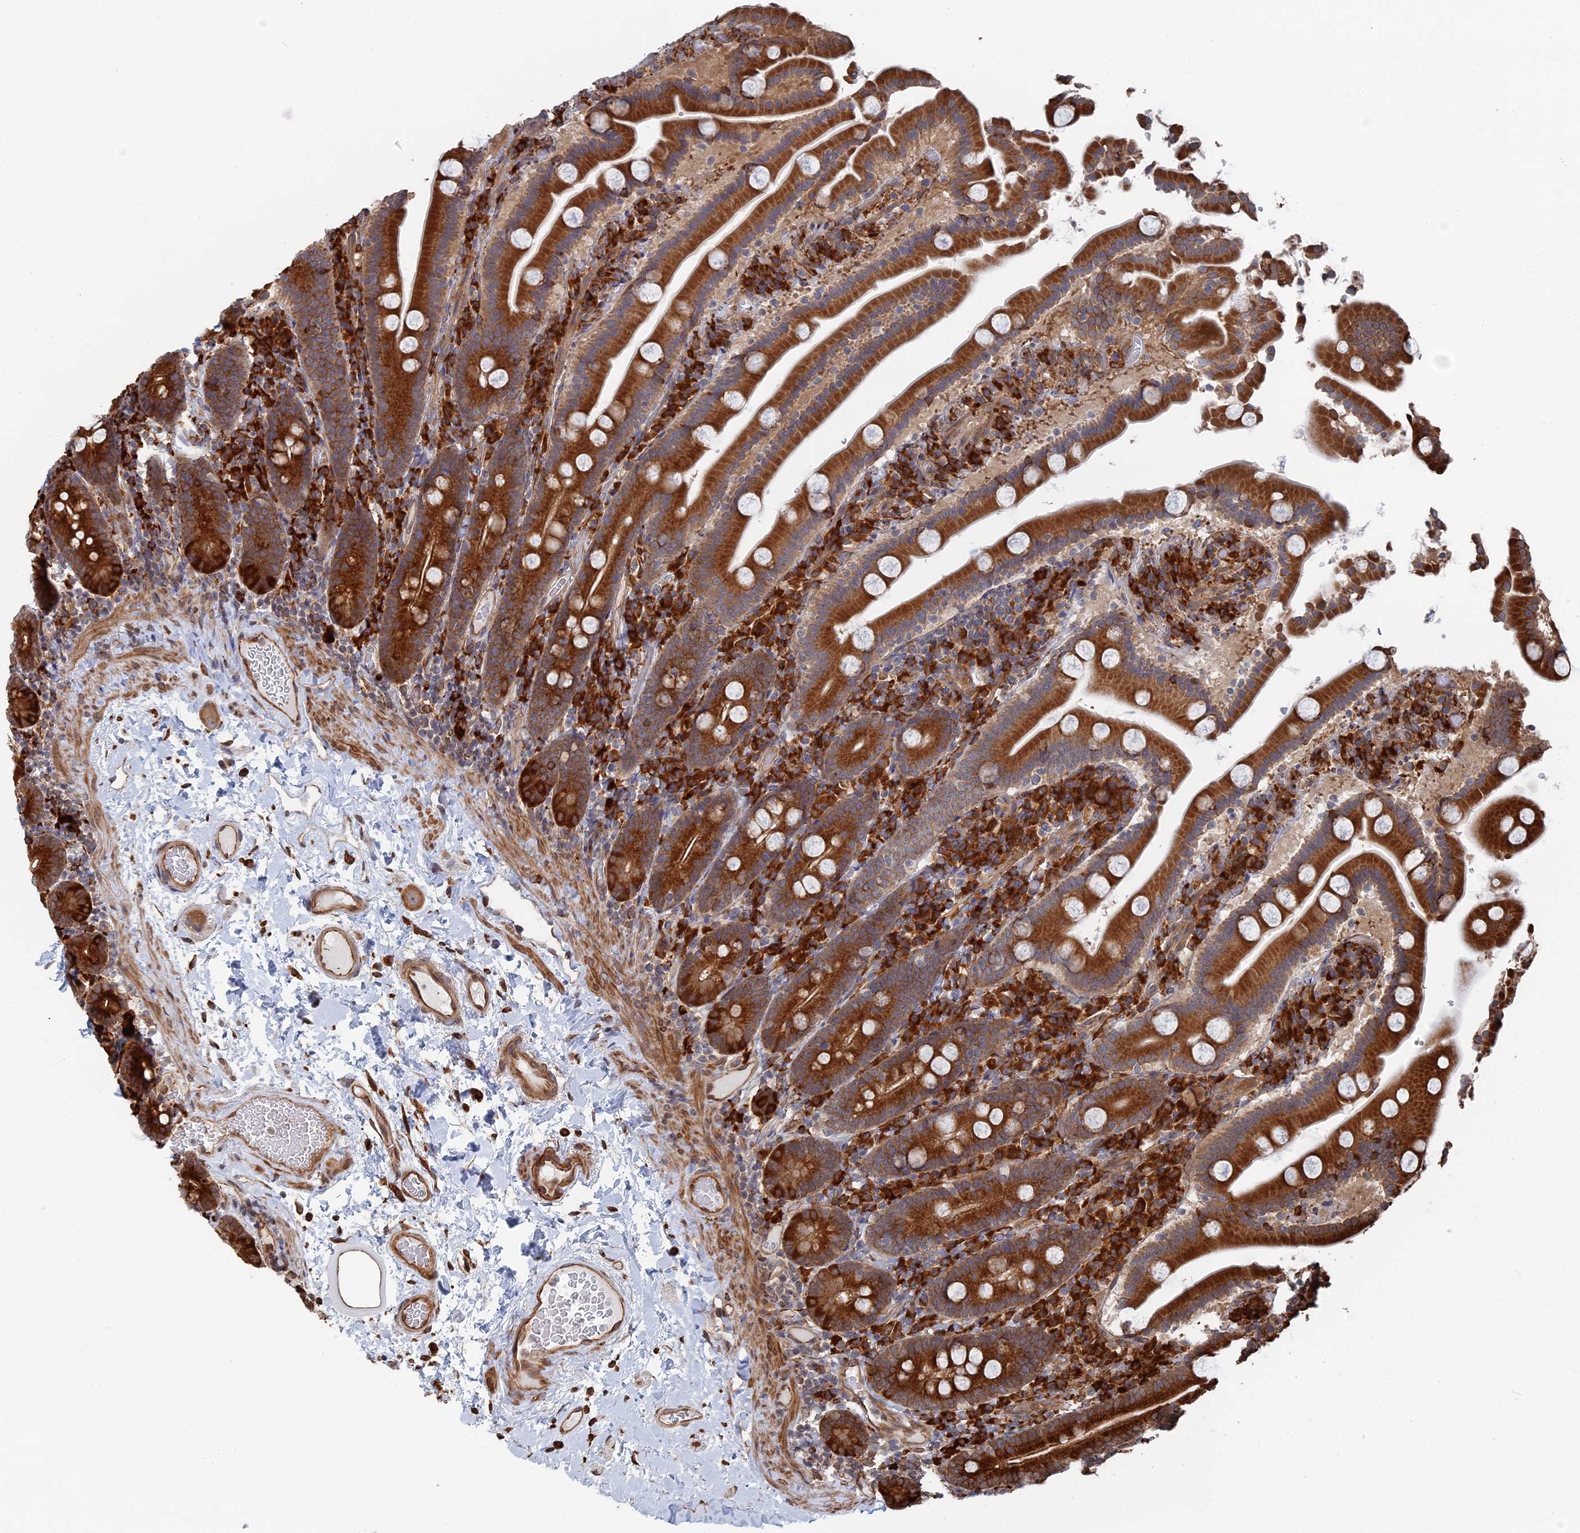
{"staining": {"intensity": "strong", "quantity": ">75%", "location": "cytoplasmic/membranous"}, "tissue": "duodenum", "cell_type": "Glandular cells", "image_type": "normal", "snomed": [{"axis": "morphology", "description": "Normal tissue, NOS"}, {"axis": "topography", "description": "Duodenum"}], "caption": "A brown stain labels strong cytoplasmic/membranous positivity of a protein in glandular cells of benign duodenum. The protein is stained brown, and the nuclei are stained in blue (DAB IHC with brightfield microscopy, high magnification).", "gene": "BPIFB6", "patient": {"sex": "male", "age": 55}}